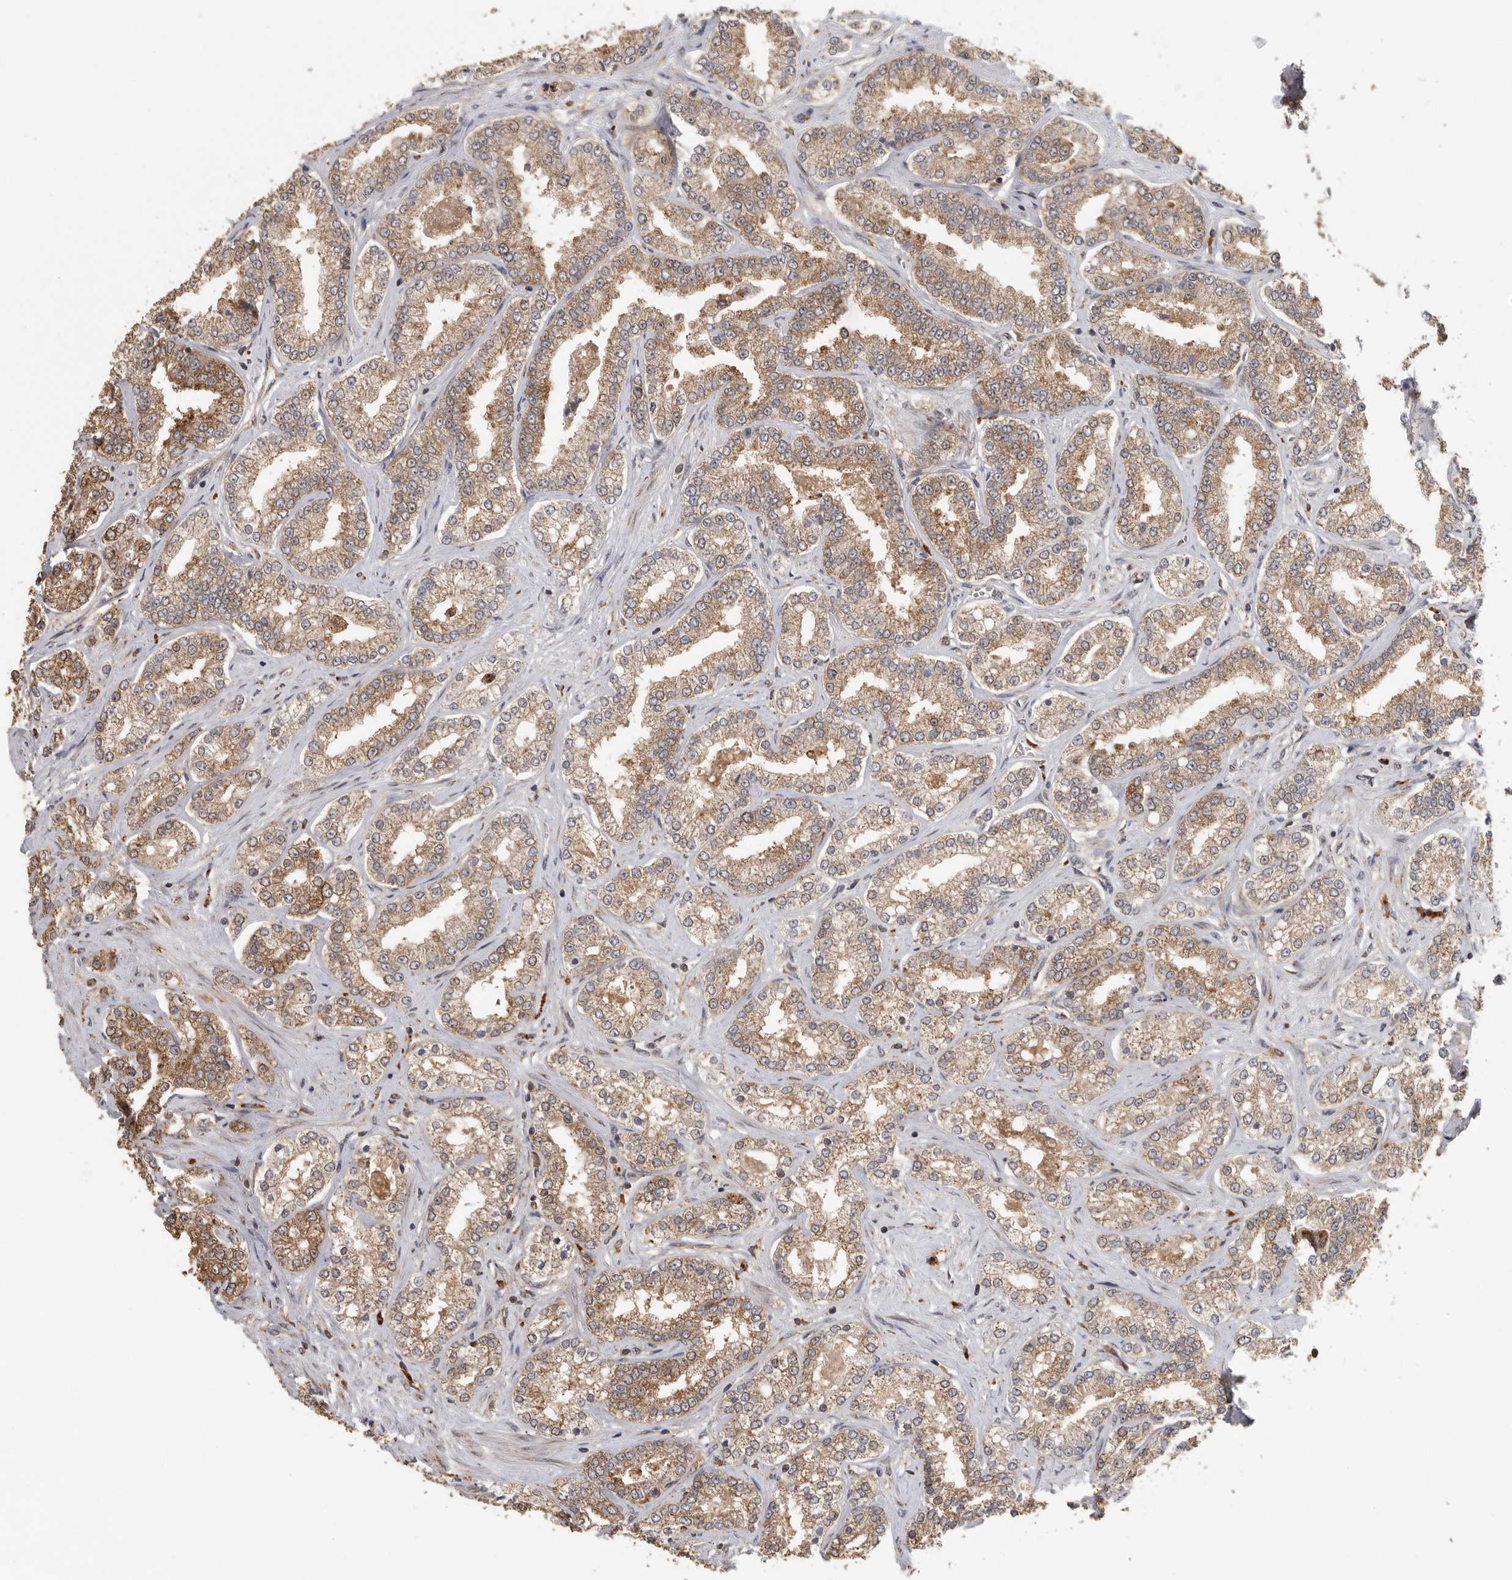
{"staining": {"intensity": "moderate", "quantity": ">75%", "location": "cytoplasmic/membranous"}, "tissue": "prostate cancer", "cell_type": "Tumor cells", "image_type": "cancer", "snomed": [{"axis": "morphology", "description": "Normal tissue, NOS"}, {"axis": "morphology", "description": "Adenocarcinoma, High grade"}, {"axis": "topography", "description": "Prostate"}], "caption": "Immunohistochemical staining of human prostate cancer demonstrates medium levels of moderate cytoplasmic/membranous protein expression in about >75% of tumor cells.", "gene": "CCT8", "patient": {"sex": "male", "age": 83}}